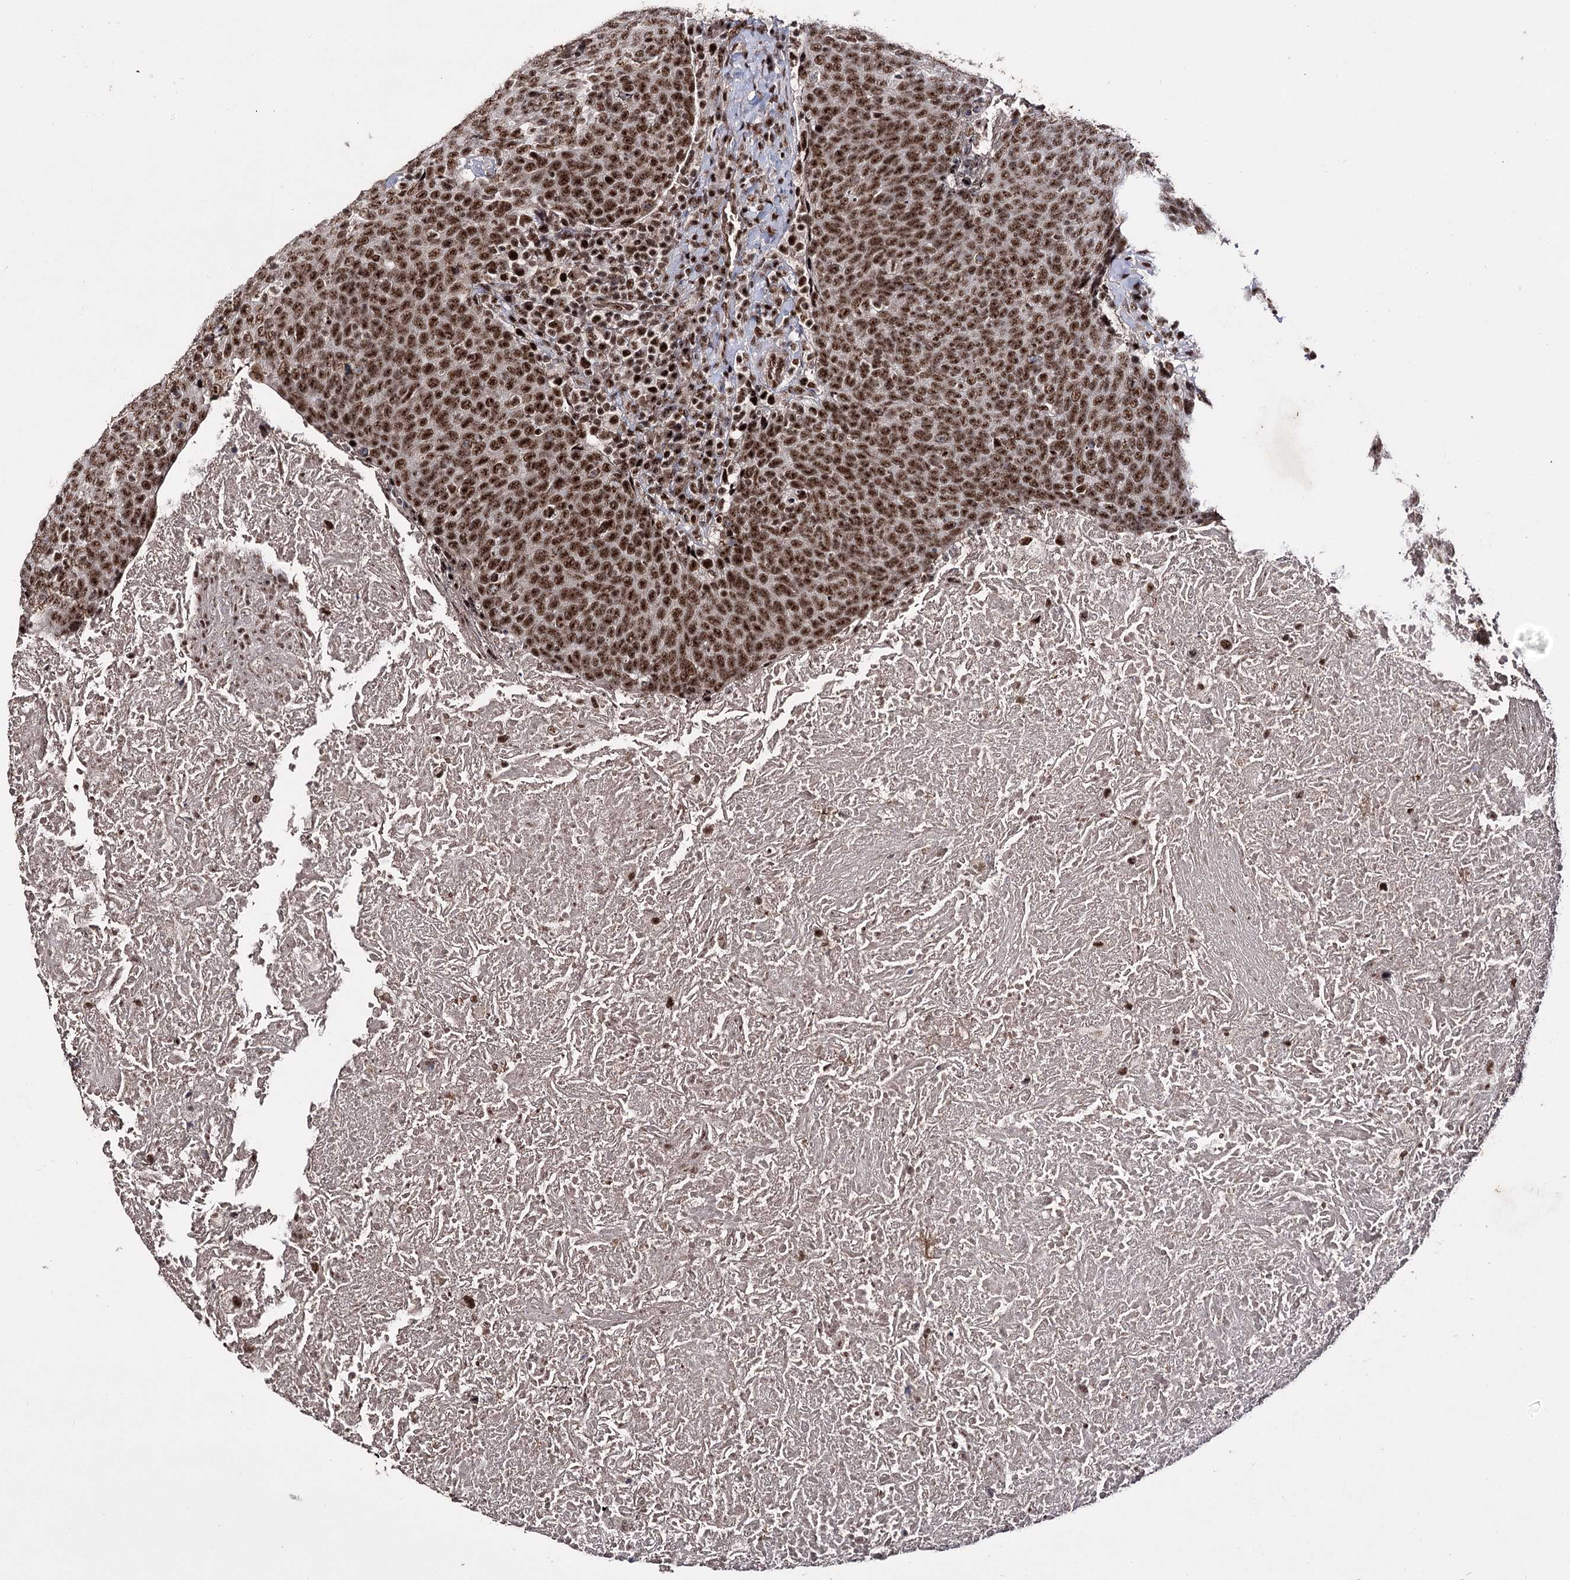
{"staining": {"intensity": "strong", "quantity": ">75%", "location": "nuclear"}, "tissue": "head and neck cancer", "cell_type": "Tumor cells", "image_type": "cancer", "snomed": [{"axis": "morphology", "description": "Squamous cell carcinoma, NOS"}, {"axis": "morphology", "description": "Squamous cell carcinoma, metastatic, NOS"}, {"axis": "topography", "description": "Lymph node"}, {"axis": "topography", "description": "Head-Neck"}], "caption": "Head and neck cancer tissue displays strong nuclear expression in about >75% of tumor cells, visualized by immunohistochemistry.", "gene": "PRPF40A", "patient": {"sex": "male", "age": 62}}